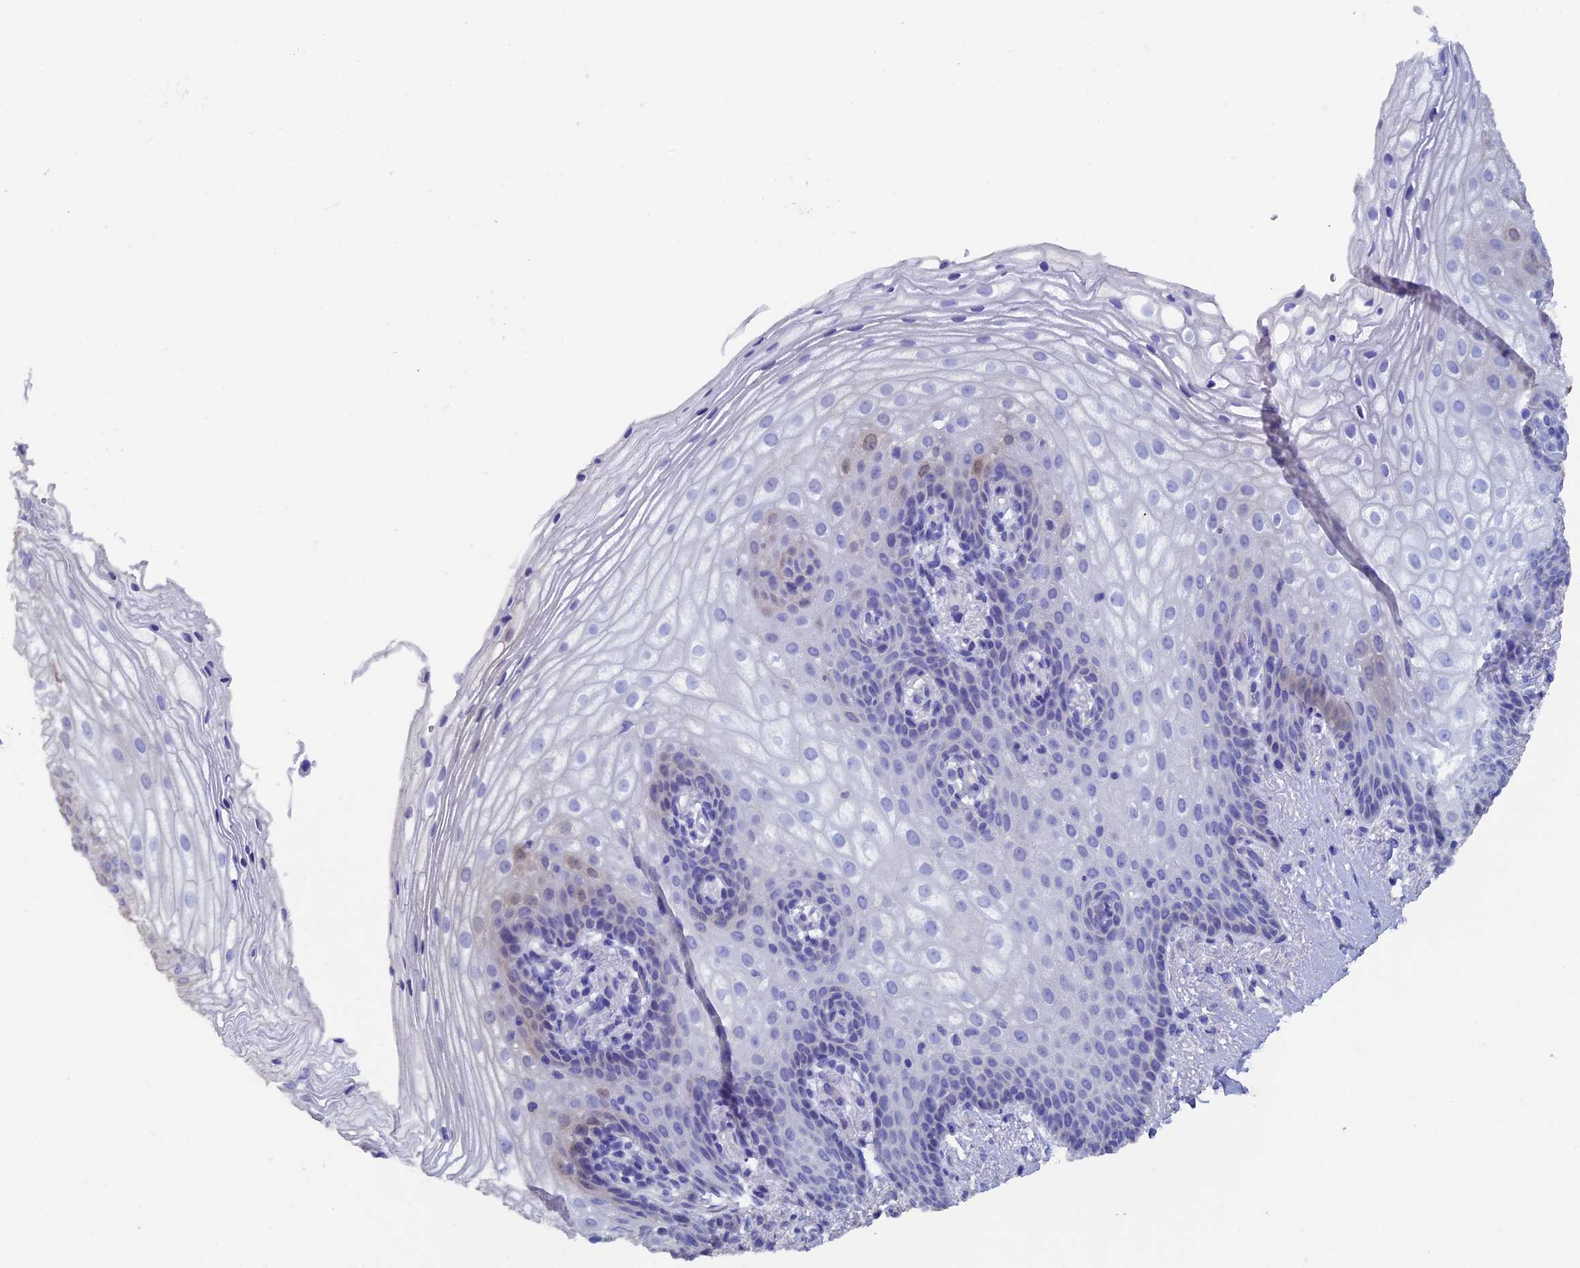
{"staining": {"intensity": "weak", "quantity": "<25%", "location": "cytoplasmic/membranous"}, "tissue": "vagina", "cell_type": "Squamous epithelial cells", "image_type": "normal", "snomed": [{"axis": "morphology", "description": "Normal tissue, NOS"}, {"axis": "topography", "description": "Vagina"}], "caption": "Immunohistochemical staining of benign vagina shows no significant expression in squamous epithelial cells.", "gene": "ADH7", "patient": {"sex": "female", "age": 60}}